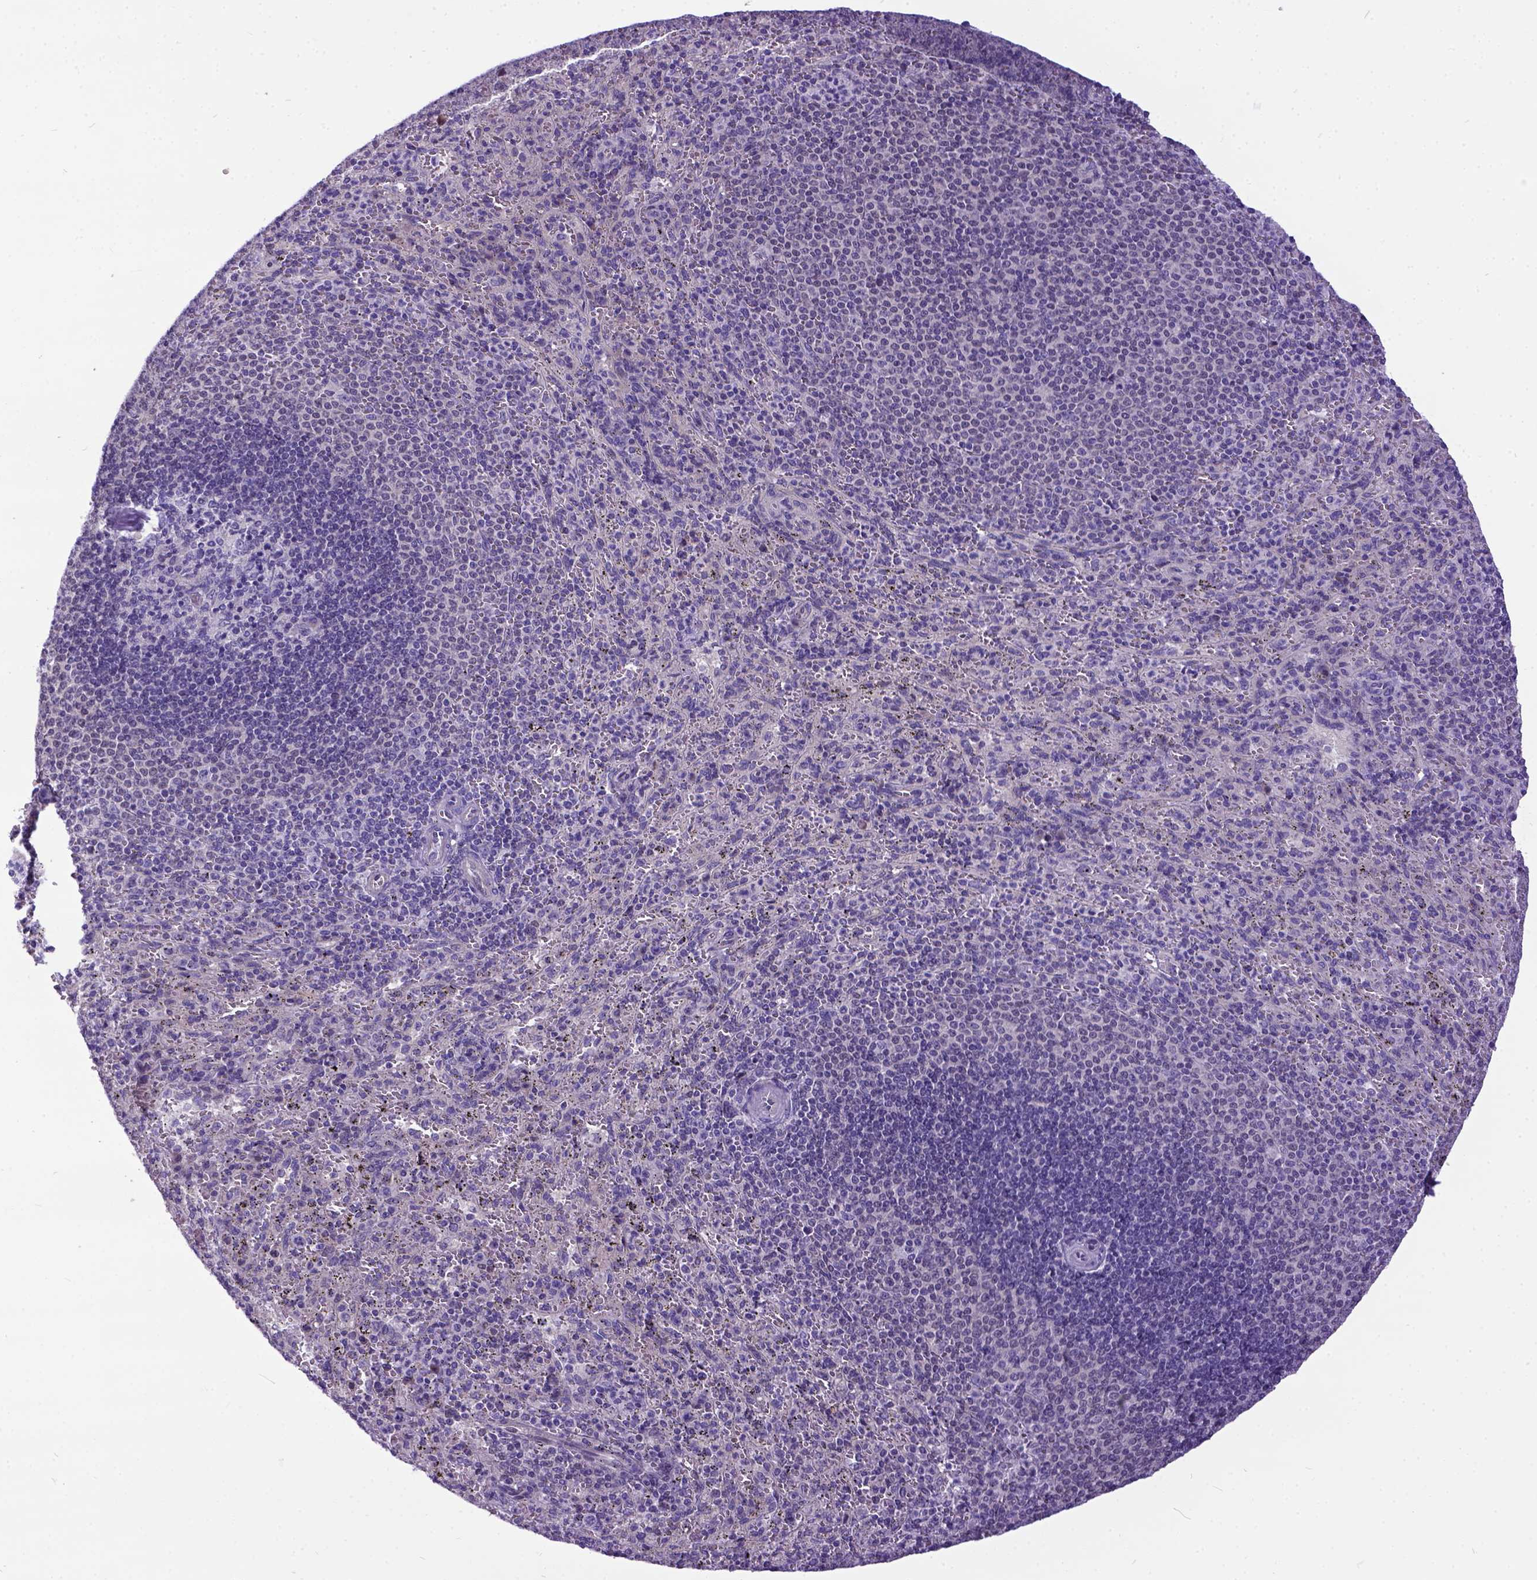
{"staining": {"intensity": "weak", "quantity": "<25%", "location": "cytoplasmic/membranous"}, "tissue": "spleen", "cell_type": "Cells in red pulp", "image_type": "normal", "snomed": [{"axis": "morphology", "description": "Normal tissue, NOS"}, {"axis": "topography", "description": "Spleen"}], "caption": "A high-resolution micrograph shows IHC staining of normal spleen, which displays no significant staining in cells in red pulp. Brightfield microscopy of IHC stained with DAB (3,3'-diaminobenzidine) (brown) and hematoxylin (blue), captured at high magnification.", "gene": "NEK5", "patient": {"sex": "male", "age": 57}}